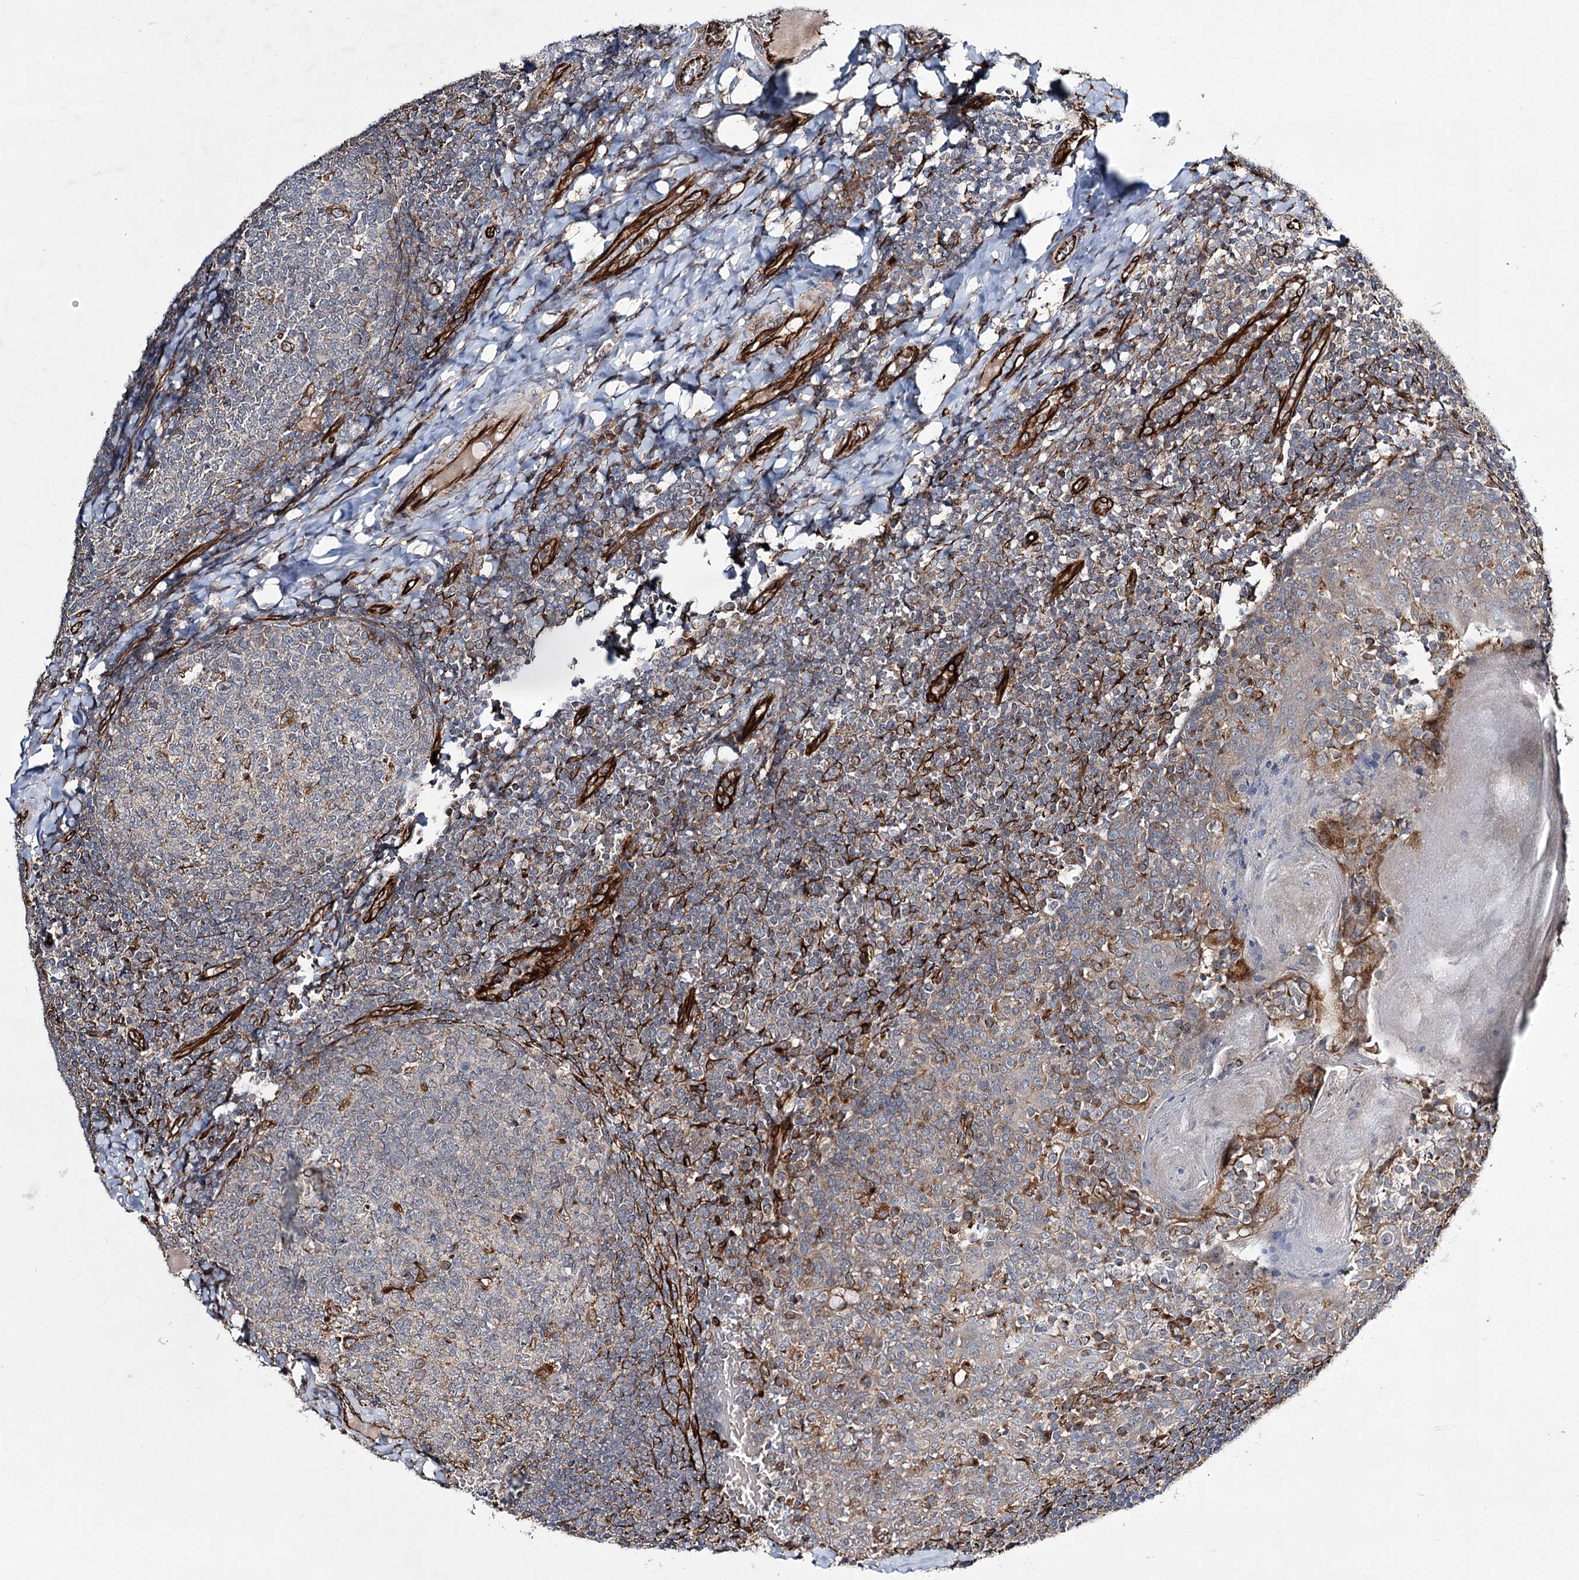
{"staining": {"intensity": "moderate", "quantity": "<25%", "location": "cytoplasmic/membranous"}, "tissue": "tonsil", "cell_type": "Germinal center cells", "image_type": "normal", "snomed": [{"axis": "morphology", "description": "Normal tissue, NOS"}, {"axis": "topography", "description": "Tonsil"}], "caption": "Immunohistochemical staining of normal human tonsil displays moderate cytoplasmic/membranous protein staining in about <25% of germinal center cells.", "gene": "DPEP2", "patient": {"sex": "female", "age": 19}}